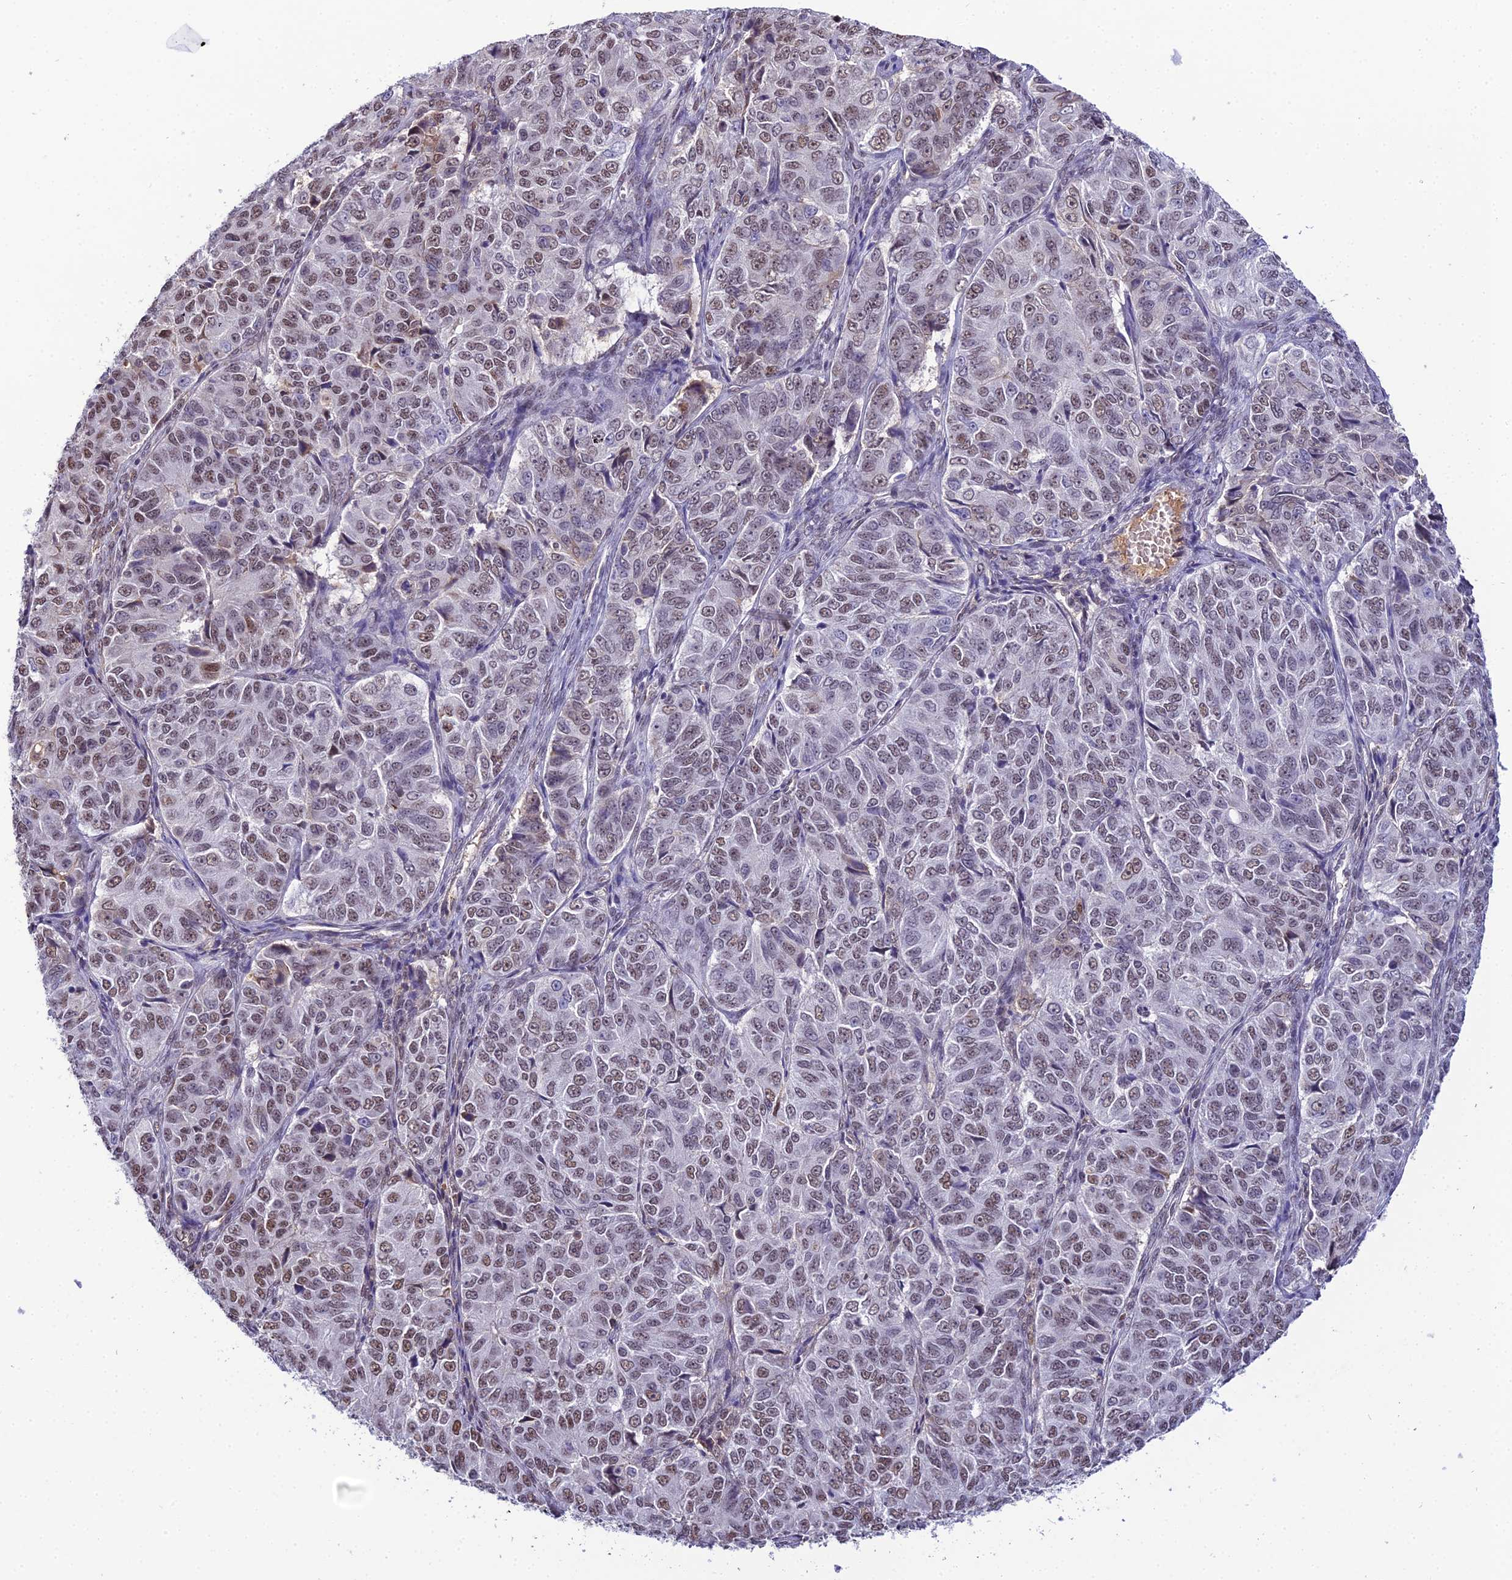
{"staining": {"intensity": "weak", "quantity": "25%-75%", "location": "nuclear"}, "tissue": "ovarian cancer", "cell_type": "Tumor cells", "image_type": "cancer", "snomed": [{"axis": "morphology", "description": "Carcinoma, endometroid"}, {"axis": "topography", "description": "Ovary"}], "caption": "Ovarian cancer (endometroid carcinoma) stained with a brown dye displays weak nuclear positive positivity in approximately 25%-75% of tumor cells.", "gene": "RBM12", "patient": {"sex": "female", "age": 51}}